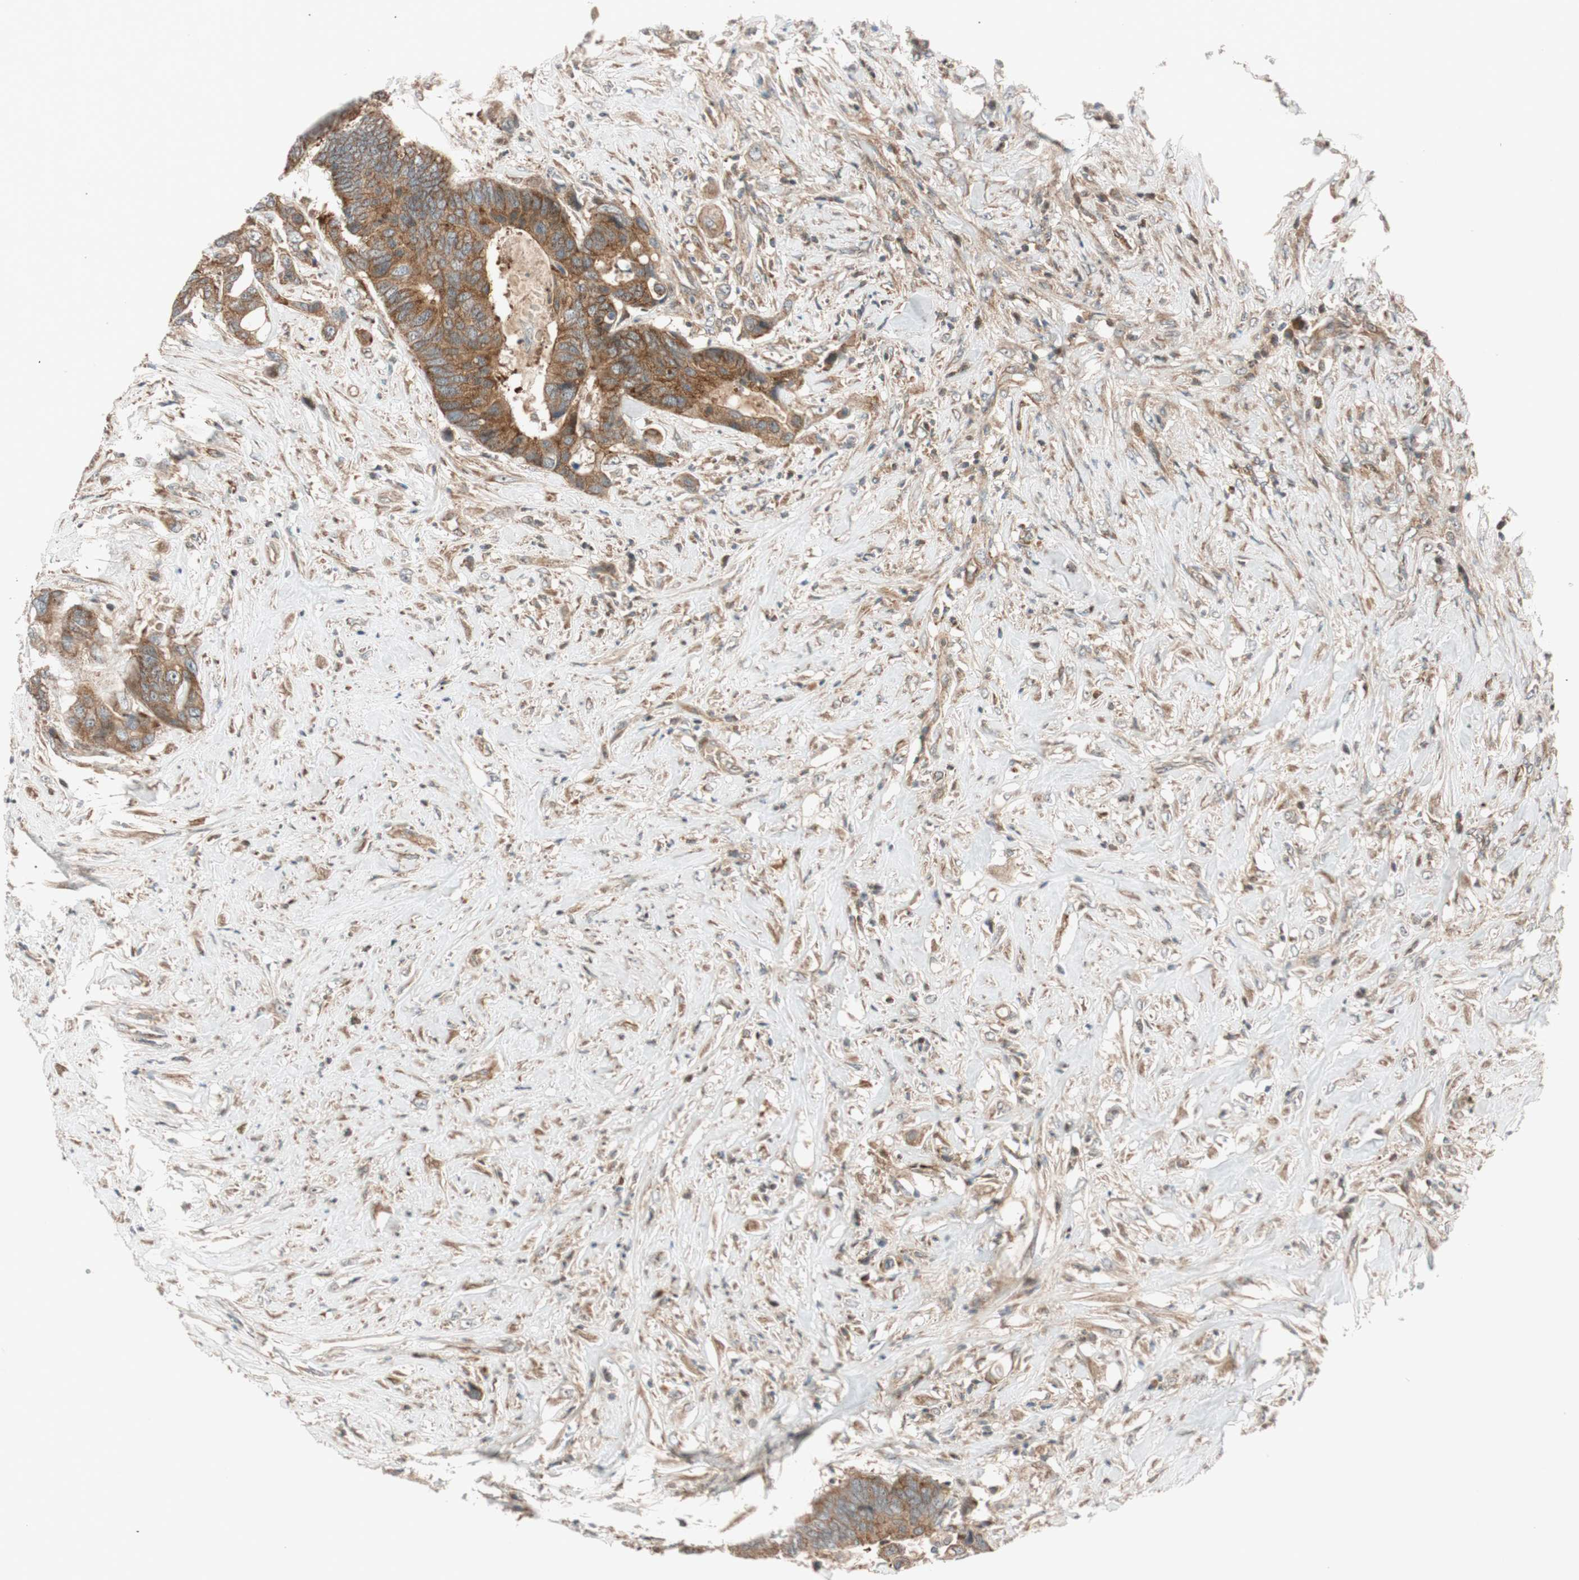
{"staining": {"intensity": "strong", "quantity": ">75%", "location": "cytoplasmic/membranous"}, "tissue": "colorectal cancer", "cell_type": "Tumor cells", "image_type": "cancer", "snomed": [{"axis": "morphology", "description": "Adenocarcinoma, NOS"}, {"axis": "topography", "description": "Rectum"}], "caption": "Immunohistochemical staining of human adenocarcinoma (colorectal) demonstrates high levels of strong cytoplasmic/membranous protein staining in approximately >75% of tumor cells.", "gene": "ABI1", "patient": {"sex": "male", "age": 55}}